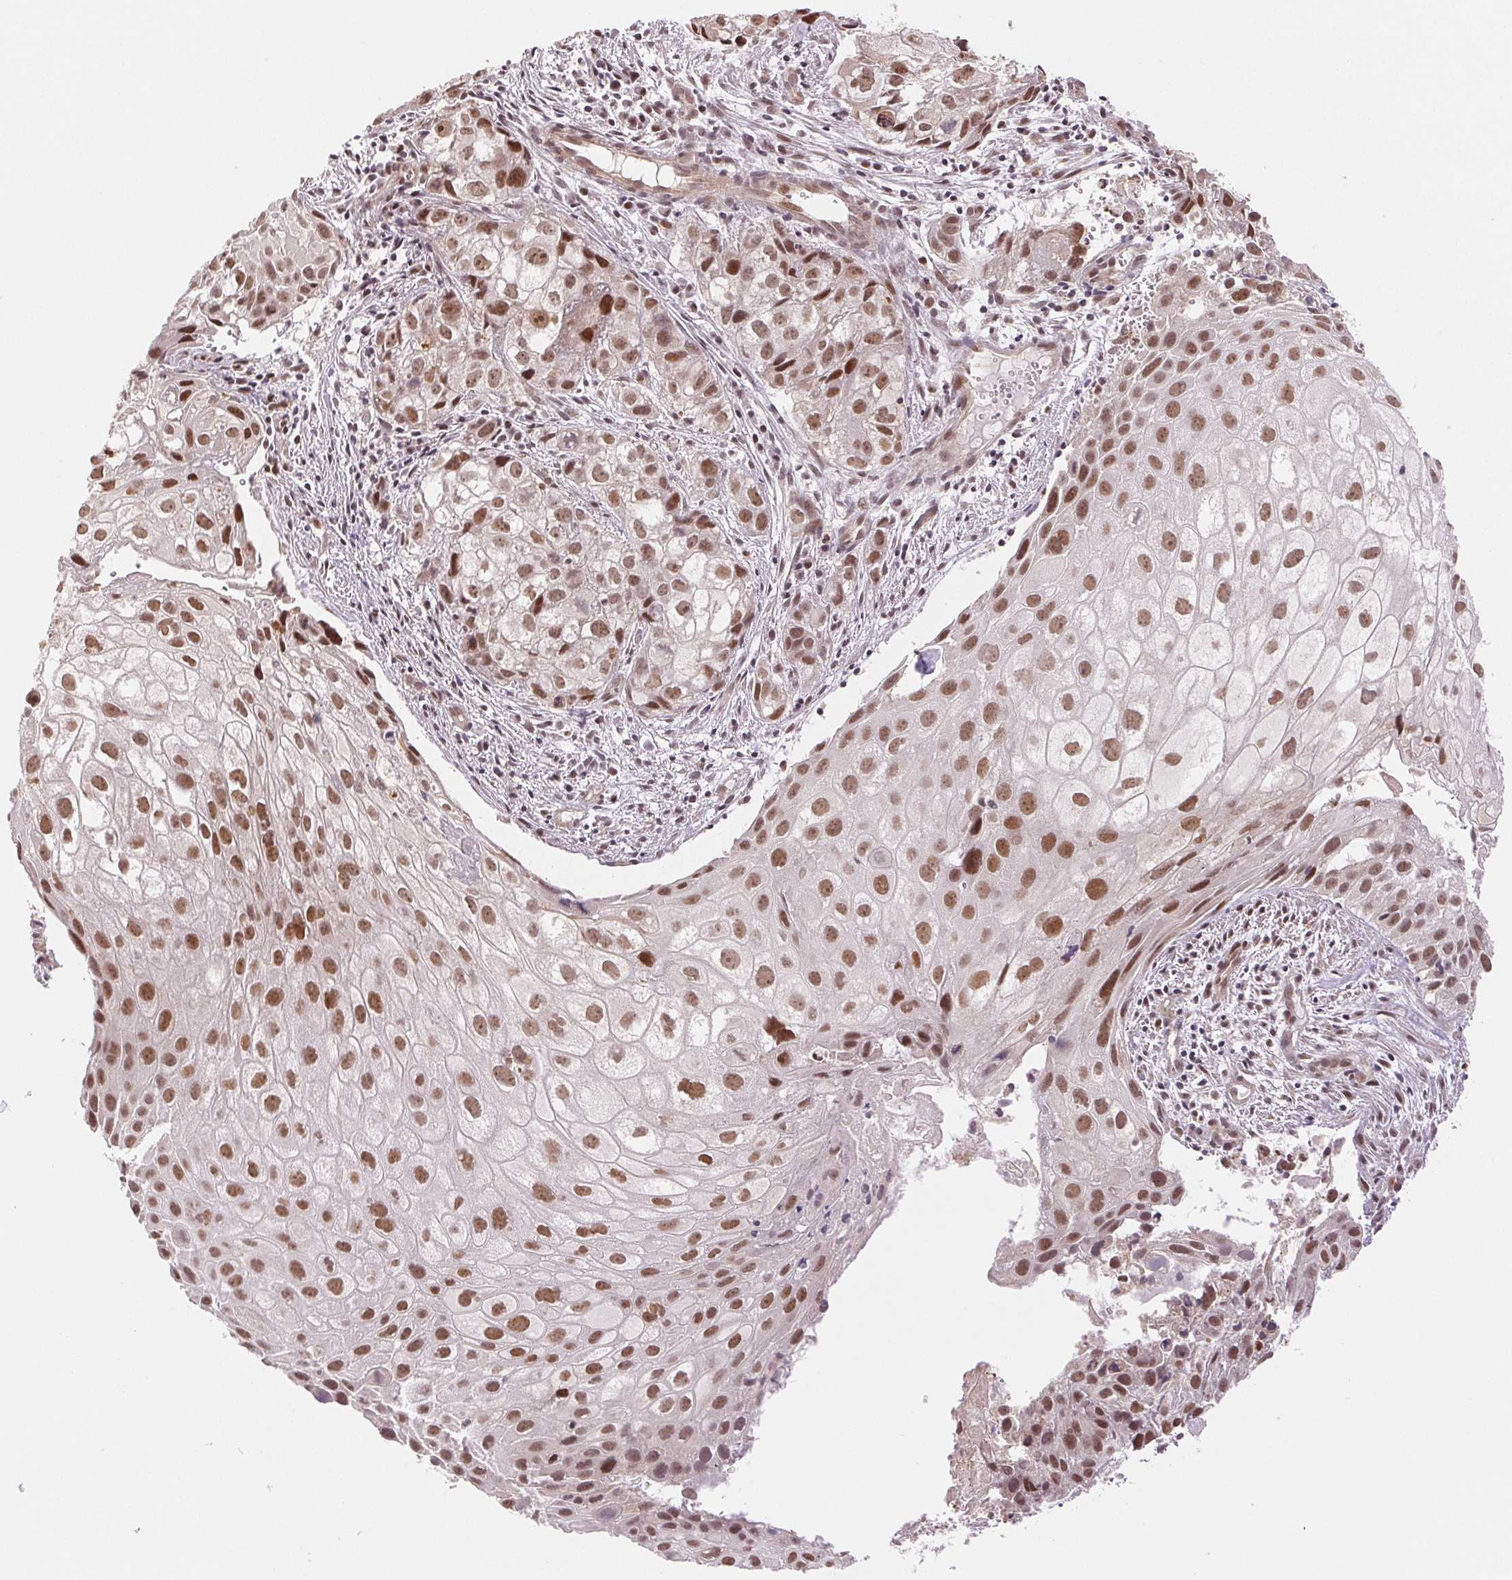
{"staining": {"intensity": "moderate", "quantity": ">75%", "location": "nuclear"}, "tissue": "cervical cancer", "cell_type": "Tumor cells", "image_type": "cancer", "snomed": [{"axis": "morphology", "description": "Squamous cell carcinoma, NOS"}, {"axis": "topography", "description": "Cervix"}], "caption": "Immunohistochemistry (IHC) image of neoplastic tissue: human cervical squamous cell carcinoma stained using immunohistochemistry (IHC) shows medium levels of moderate protein expression localized specifically in the nuclear of tumor cells, appearing as a nuclear brown color.", "gene": "GRHL3", "patient": {"sex": "female", "age": 53}}